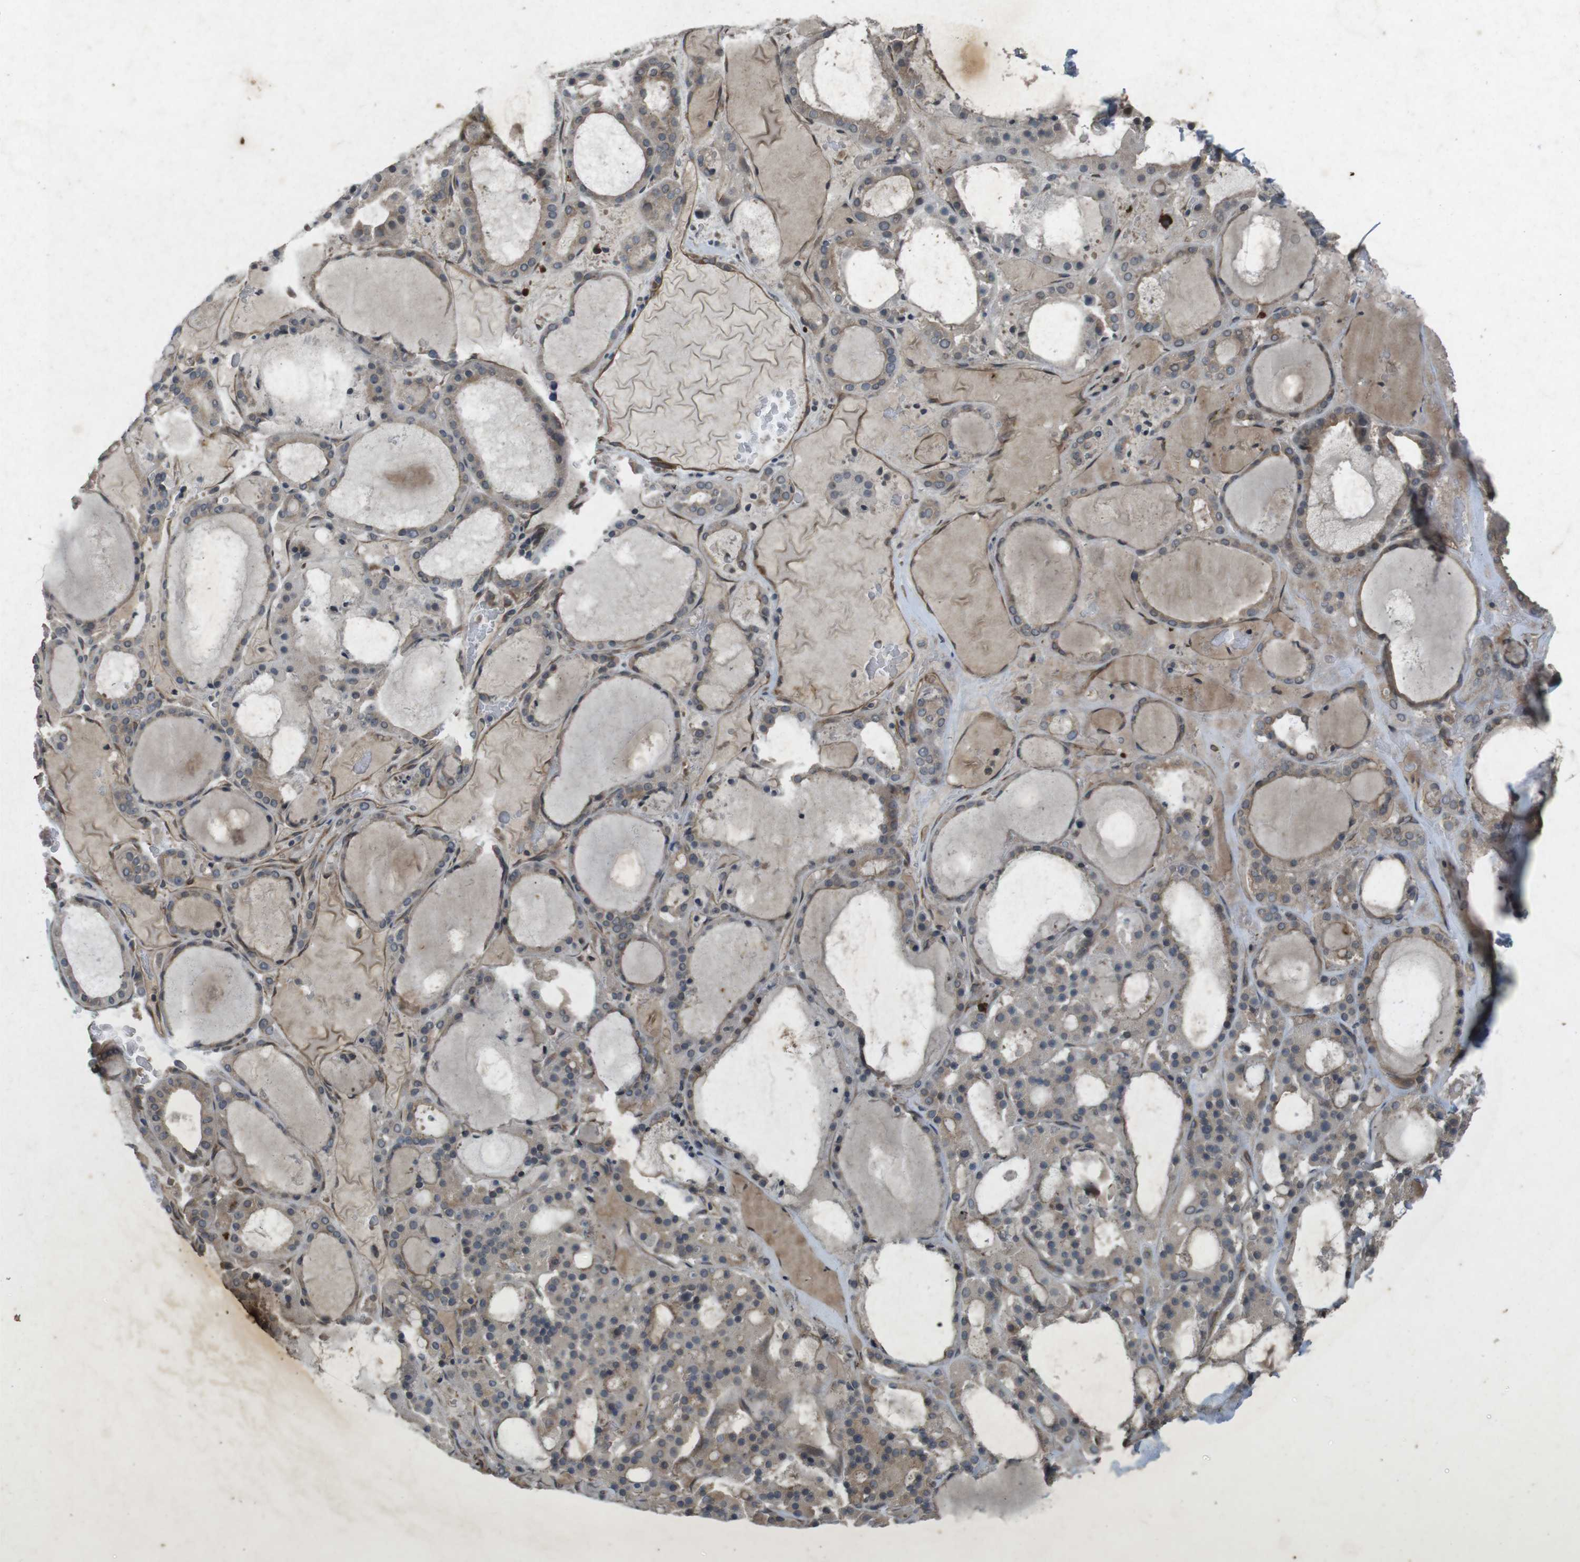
{"staining": {"intensity": "moderate", "quantity": ">75%", "location": "cytoplasmic/membranous"}, "tissue": "thyroid gland", "cell_type": "Glandular cells", "image_type": "normal", "snomed": [{"axis": "morphology", "description": "Normal tissue, NOS"}, {"axis": "morphology", "description": "Carcinoma, NOS"}, {"axis": "topography", "description": "Thyroid gland"}], "caption": "Immunohistochemical staining of normal thyroid gland displays moderate cytoplasmic/membranous protein staining in approximately >75% of glandular cells.", "gene": "FLCN", "patient": {"sex": "female", "age": 86}}